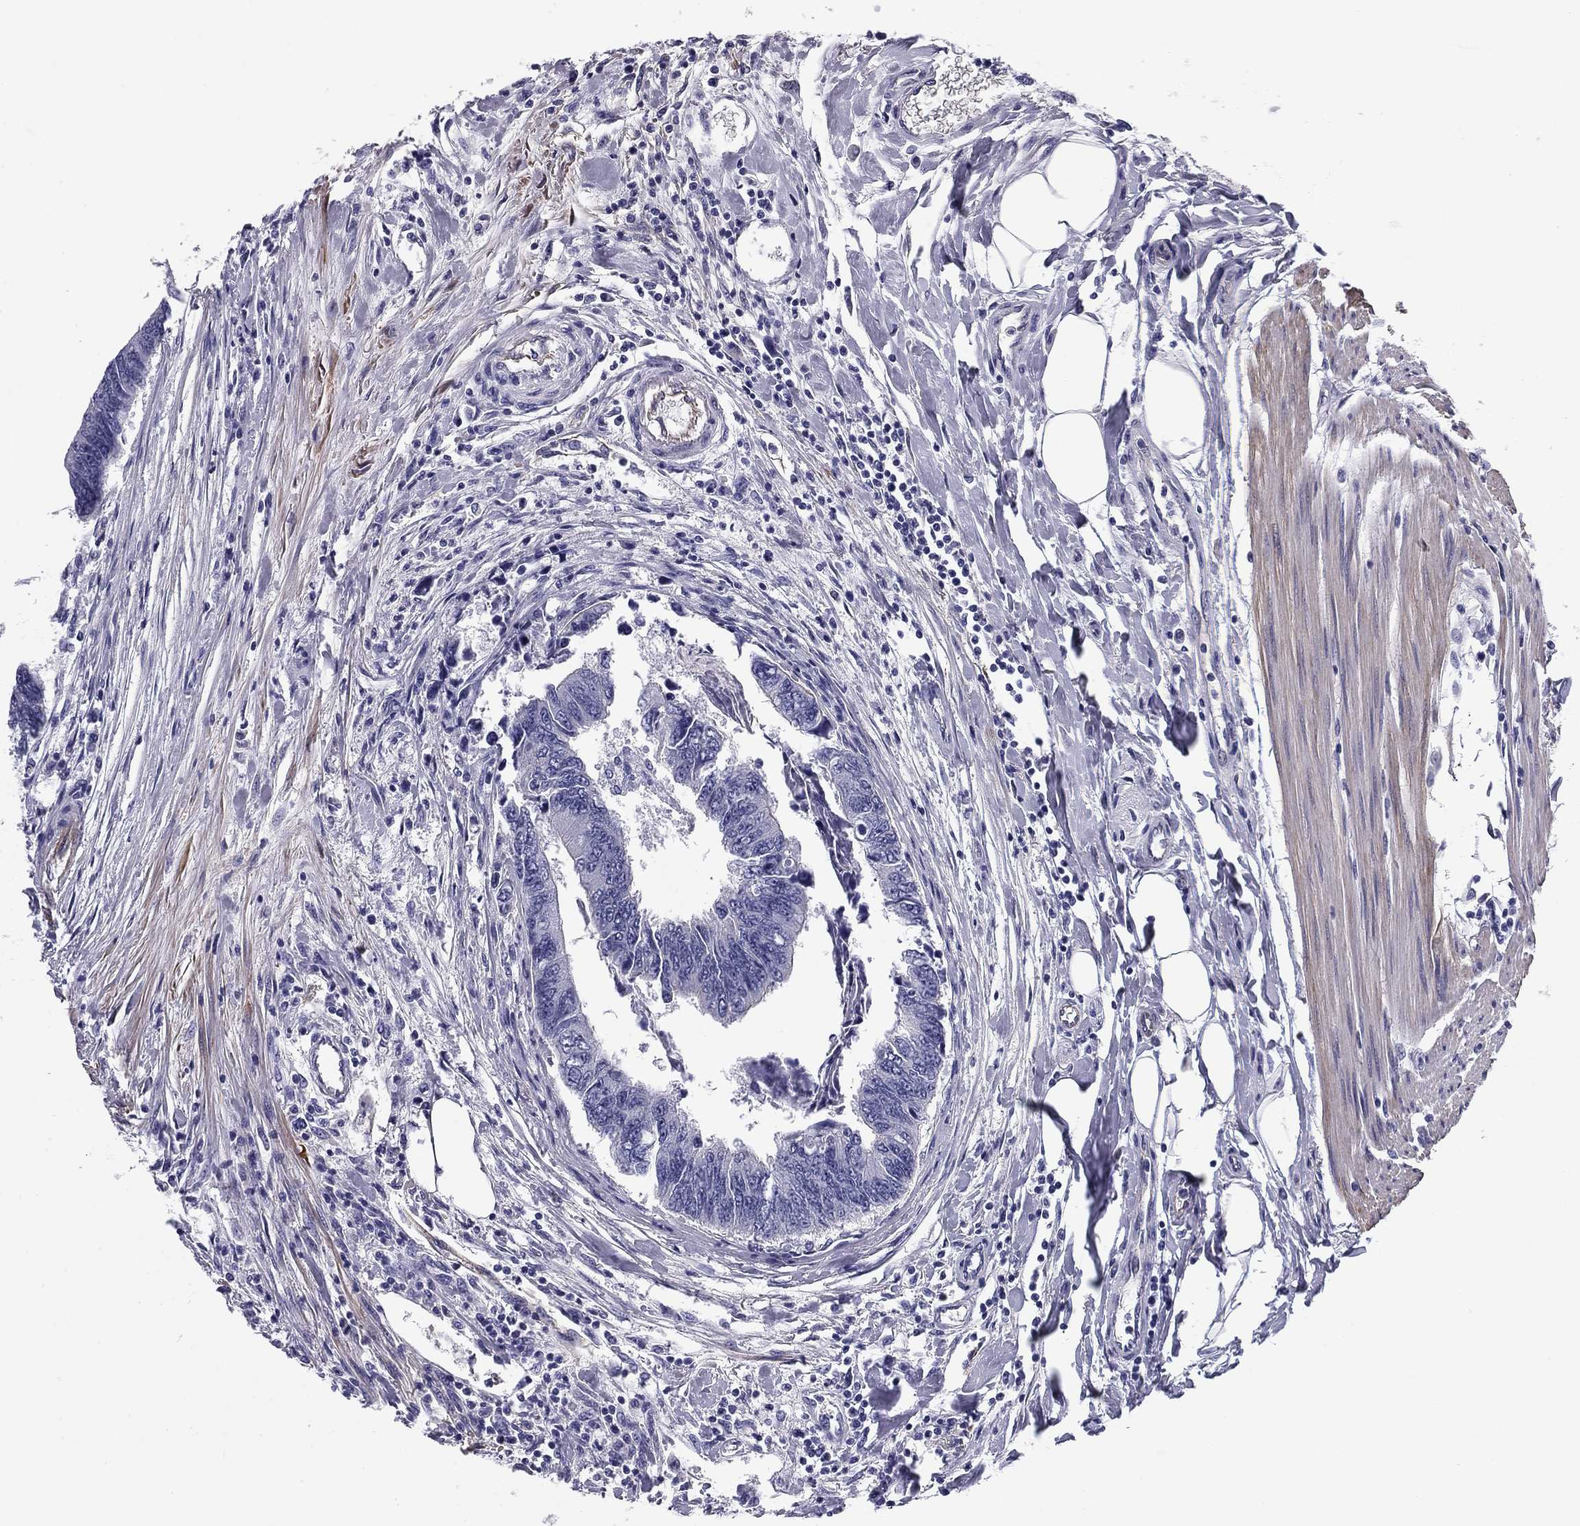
{"staining": {"intensity": "negative", "quantity": "none", "location": "none"}, "tissue": "colorectal cancer", "cell_type": "Tumor cells", "image_type": "cancer", "snomed": [{"axis": "morphology", "description": "Adenocarcinoma, NOS"}, {"axis": "topography", "description": "Colon"}], "caption": "IHC image of human colorectal cancer (adenocarcinoma) stained for a protein (brown), which reveals no positivity in tumor cells.", "gene": "FLNC", "patient": {"sex": "female", "age": 65}}